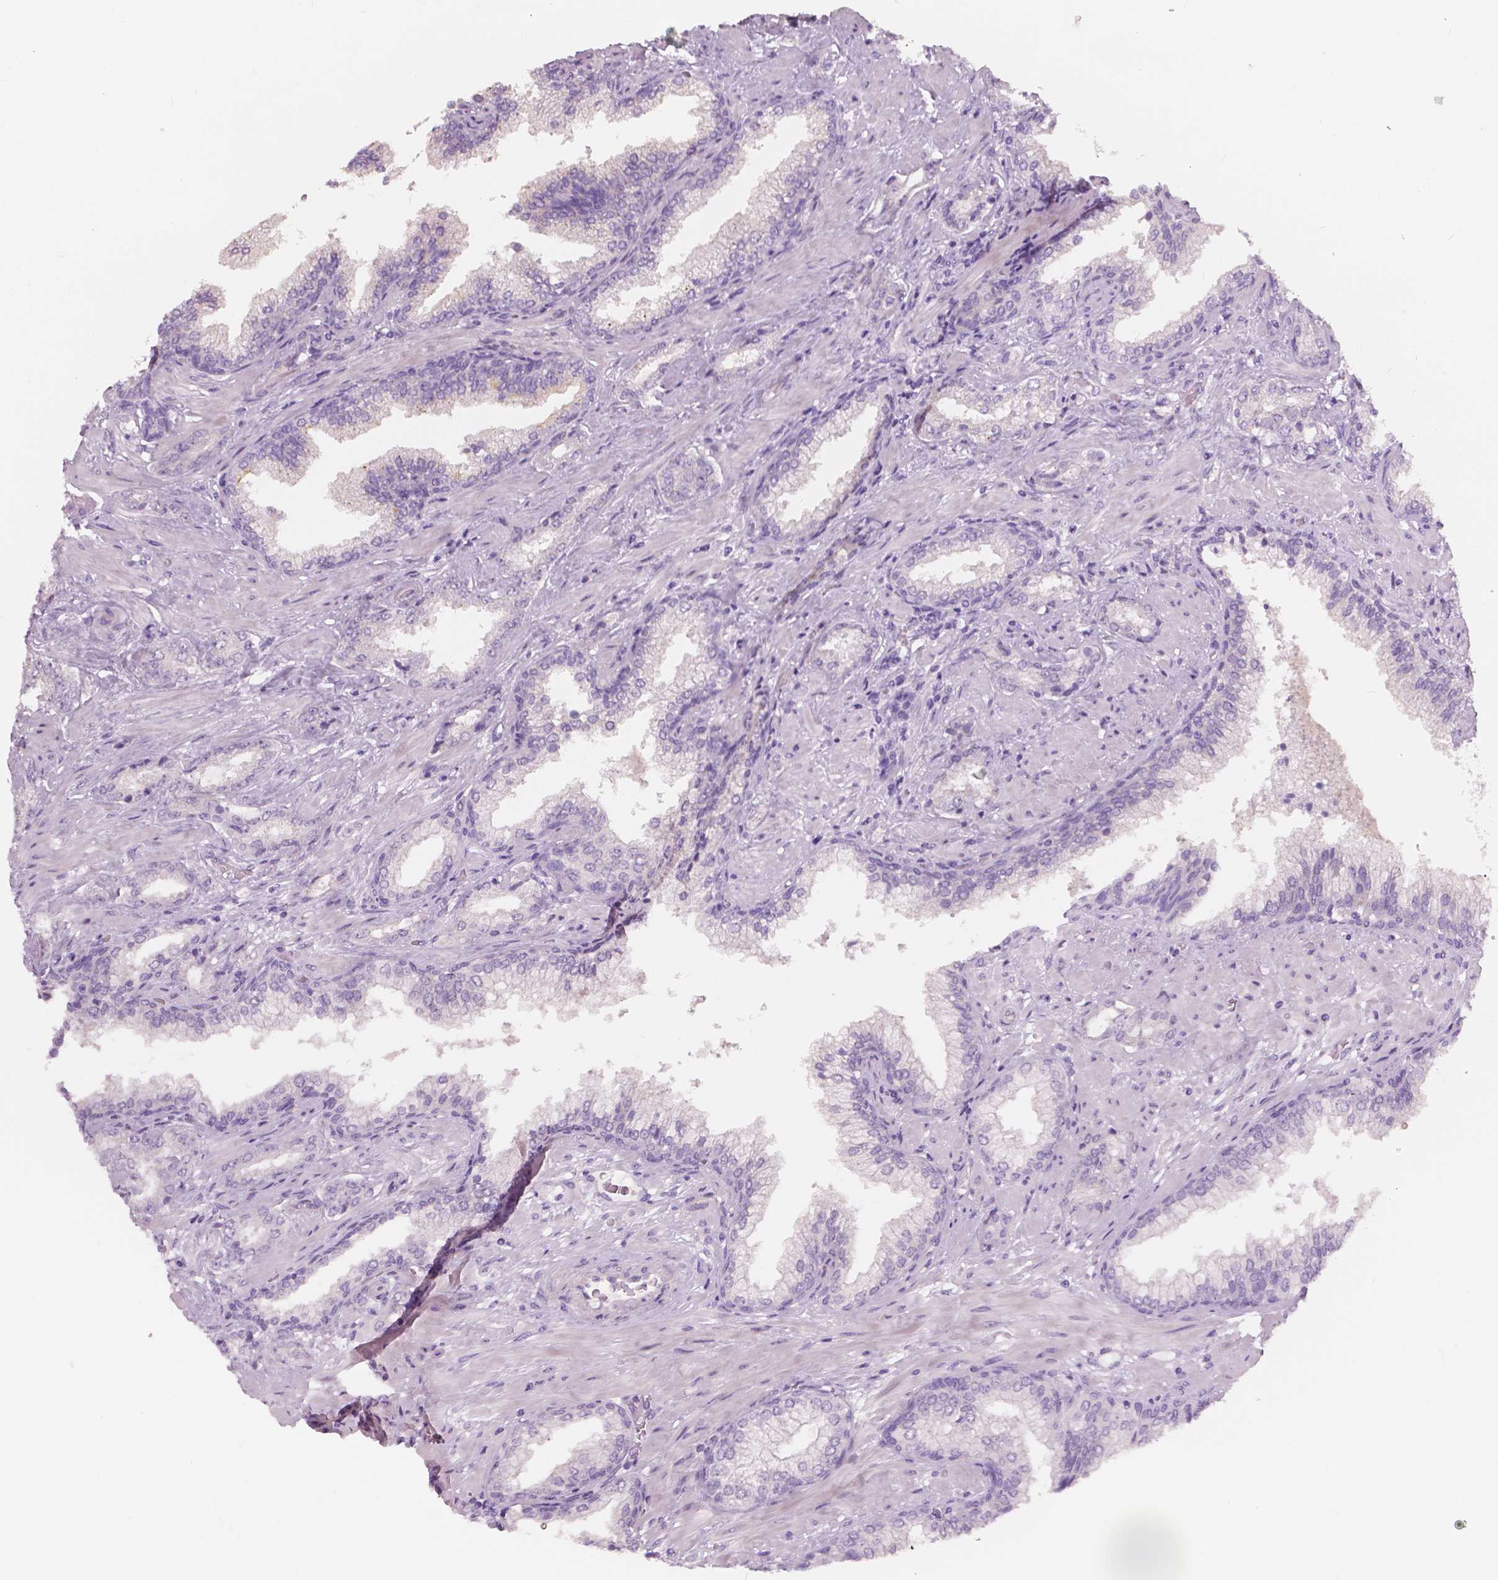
{"staining": {"intensity": "negative", "quantity": "none", "location": "none"}, "tissue": "prostate cancer", "cell_type": "Tumor cells", "image_type": "cancer", "snomed": [{"axis": "morphology", "description": "Adenocarcinoma, Low grade"}, {"axis": "topography", "description": "Prostate"}], "caption": "Immunohistochemistry photomicrograph of low-grade adenocarcinoma (prostate) stained for a protein (brown), which demonstrates no expression in tumor cells.", "gene": "A4GNT", "patient": {"sex": "male", "age": 61}}